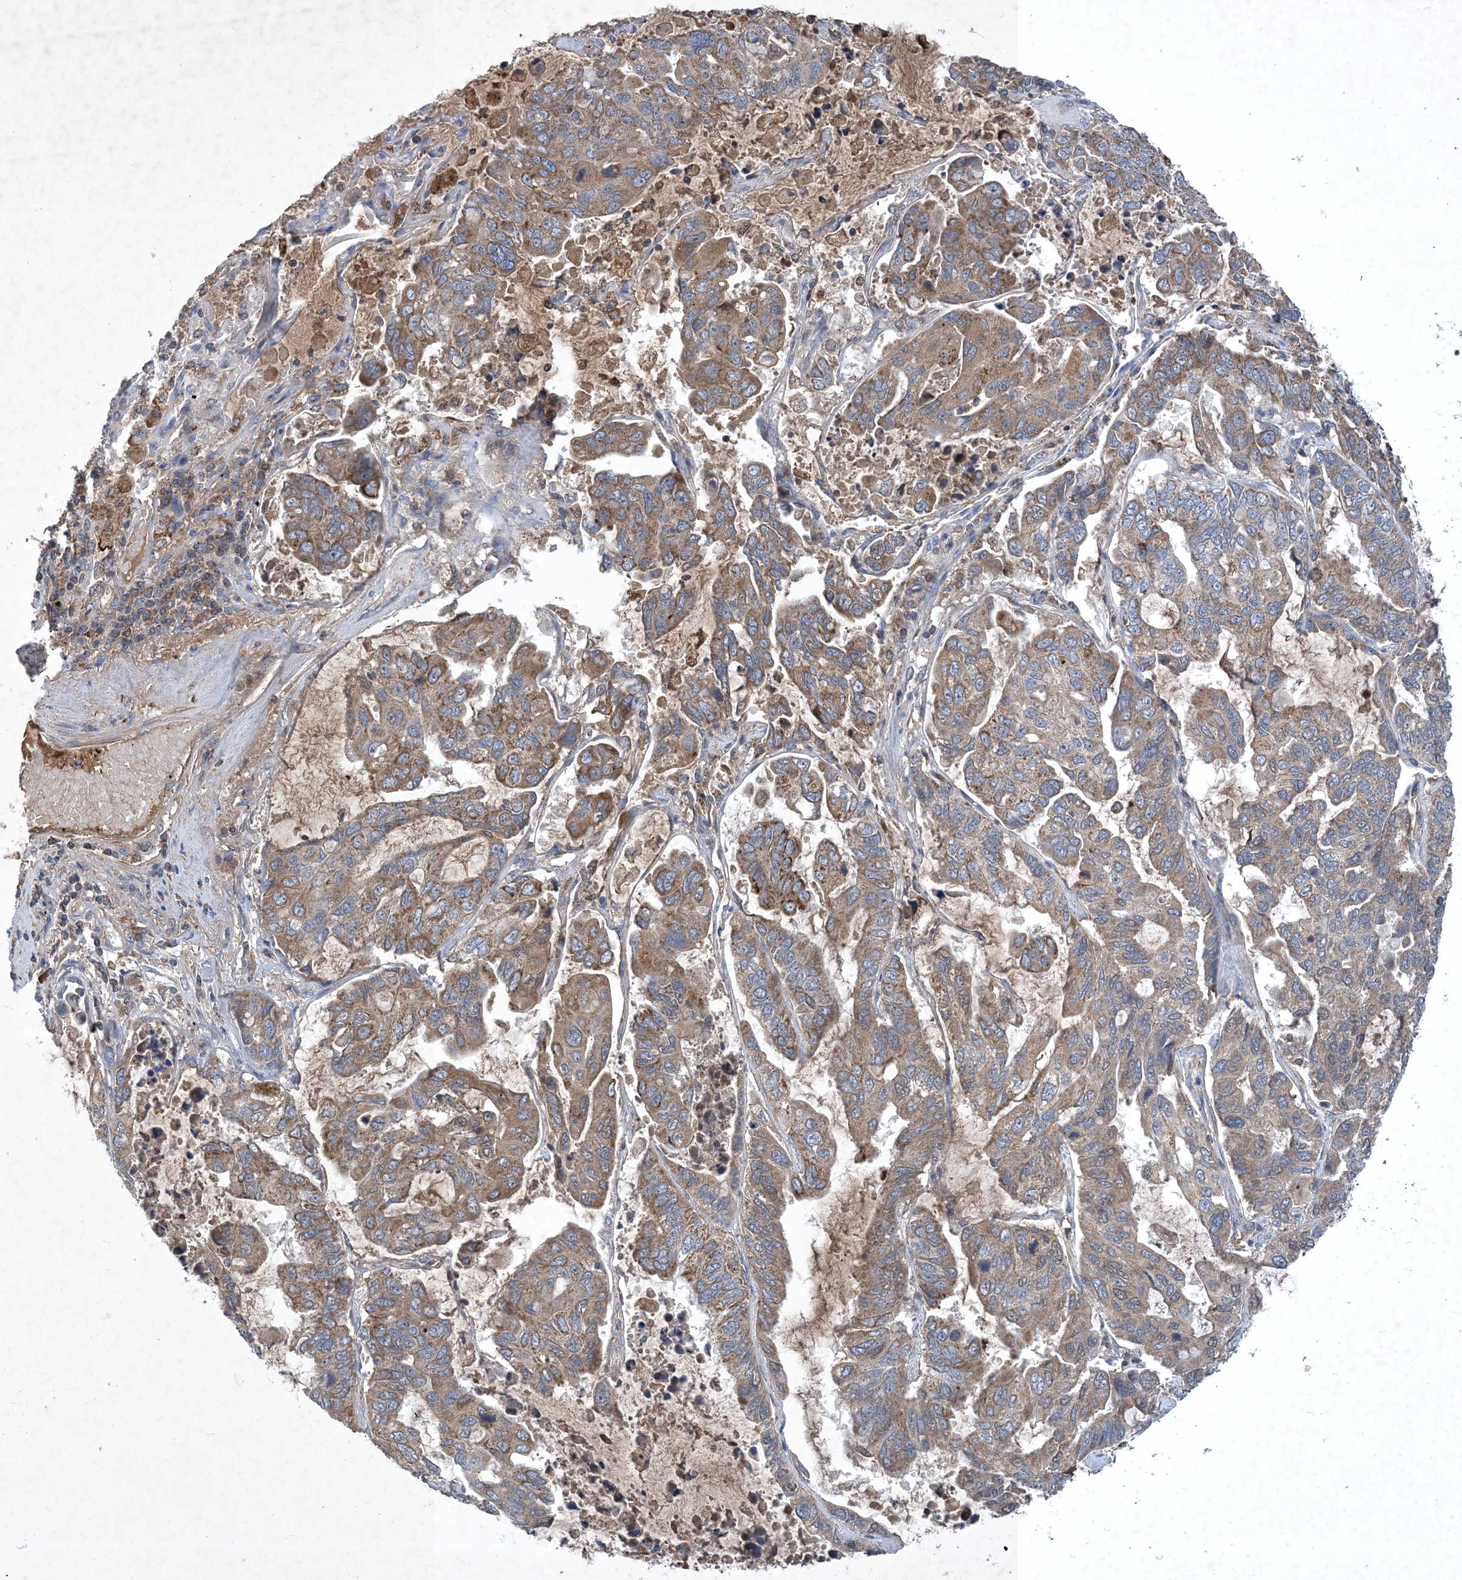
{"staining": {"intensity": "moderate", "quantity": ">75%", "location": "cytoplasmic/membranous"}, "tissue": "lung cancer", "cell_type": "Tumor cells", "image_type": "cancer", "snomed": [{"axis": "morphology", "description": "Adenocarcinoma, NOS"}, {"axis": "topography", "description": "Lung"}], "caption": "Human lung adenocarcinoma stained for a protein (brown) shows moderate cytoplasmic/membranous positive staining in about >75% of tumor cells.", "gene": "STK19", "patient": {"sex": "male", "age": 64}}